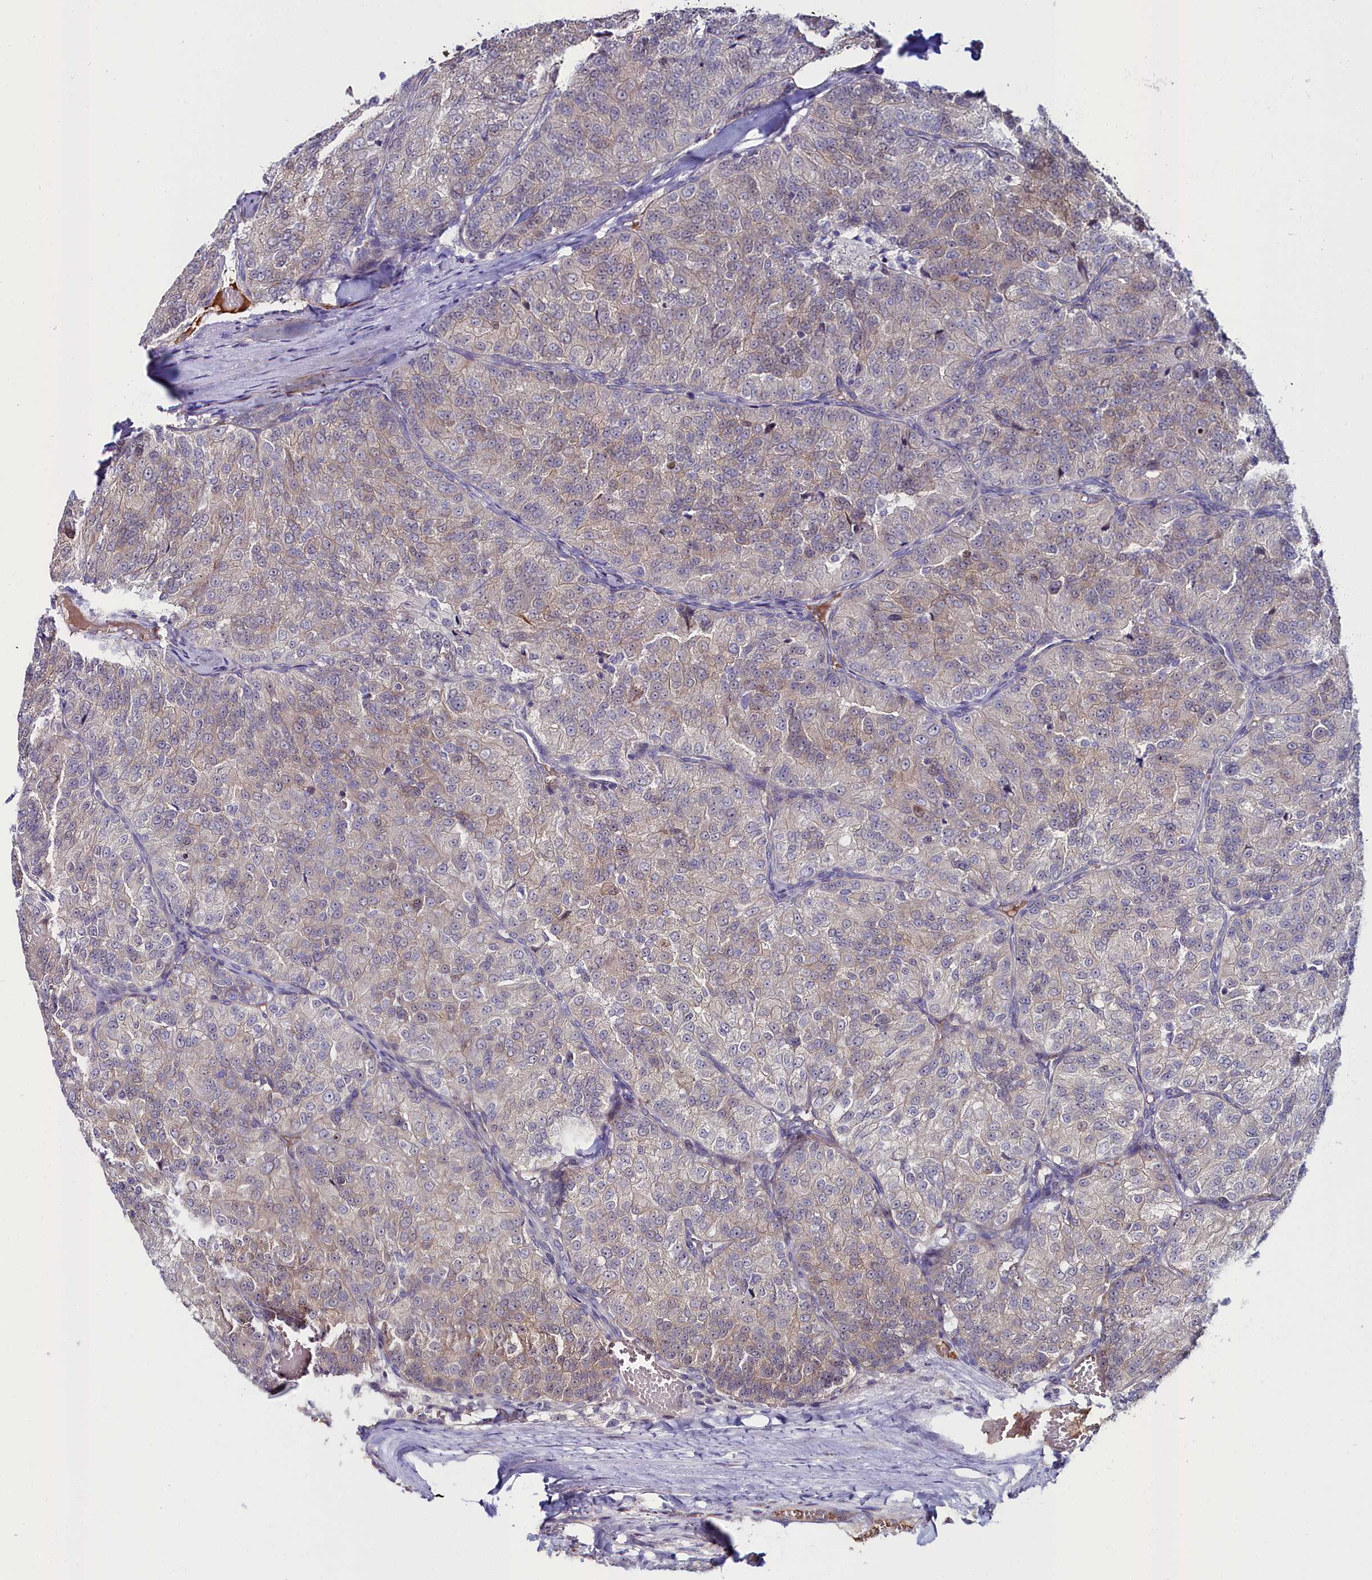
{"staining": {"intensity": "weak", "quantity": "<25%", "location": "cytoplasmic/membranous"}, "tissue": "renal cancer", "cell_type": "Tumor cells", "image_type": "cancer", "snomed": [{"axis": "morphology", "description": "Adenocarcinoma, NOS"}, {"axis": "topography", "description": "Kidney"}], "caption": "DAB (3,3'-diaminobenzidine) immunohistochemical staining of renal cancer (adenocarcinoma) displays no significant expression in tumor cells. (Immunohistochemistry, brightfield microscopy, high magnification).", "gene": "KCTD18", "patient": {"sex": "female", "age": 63}}